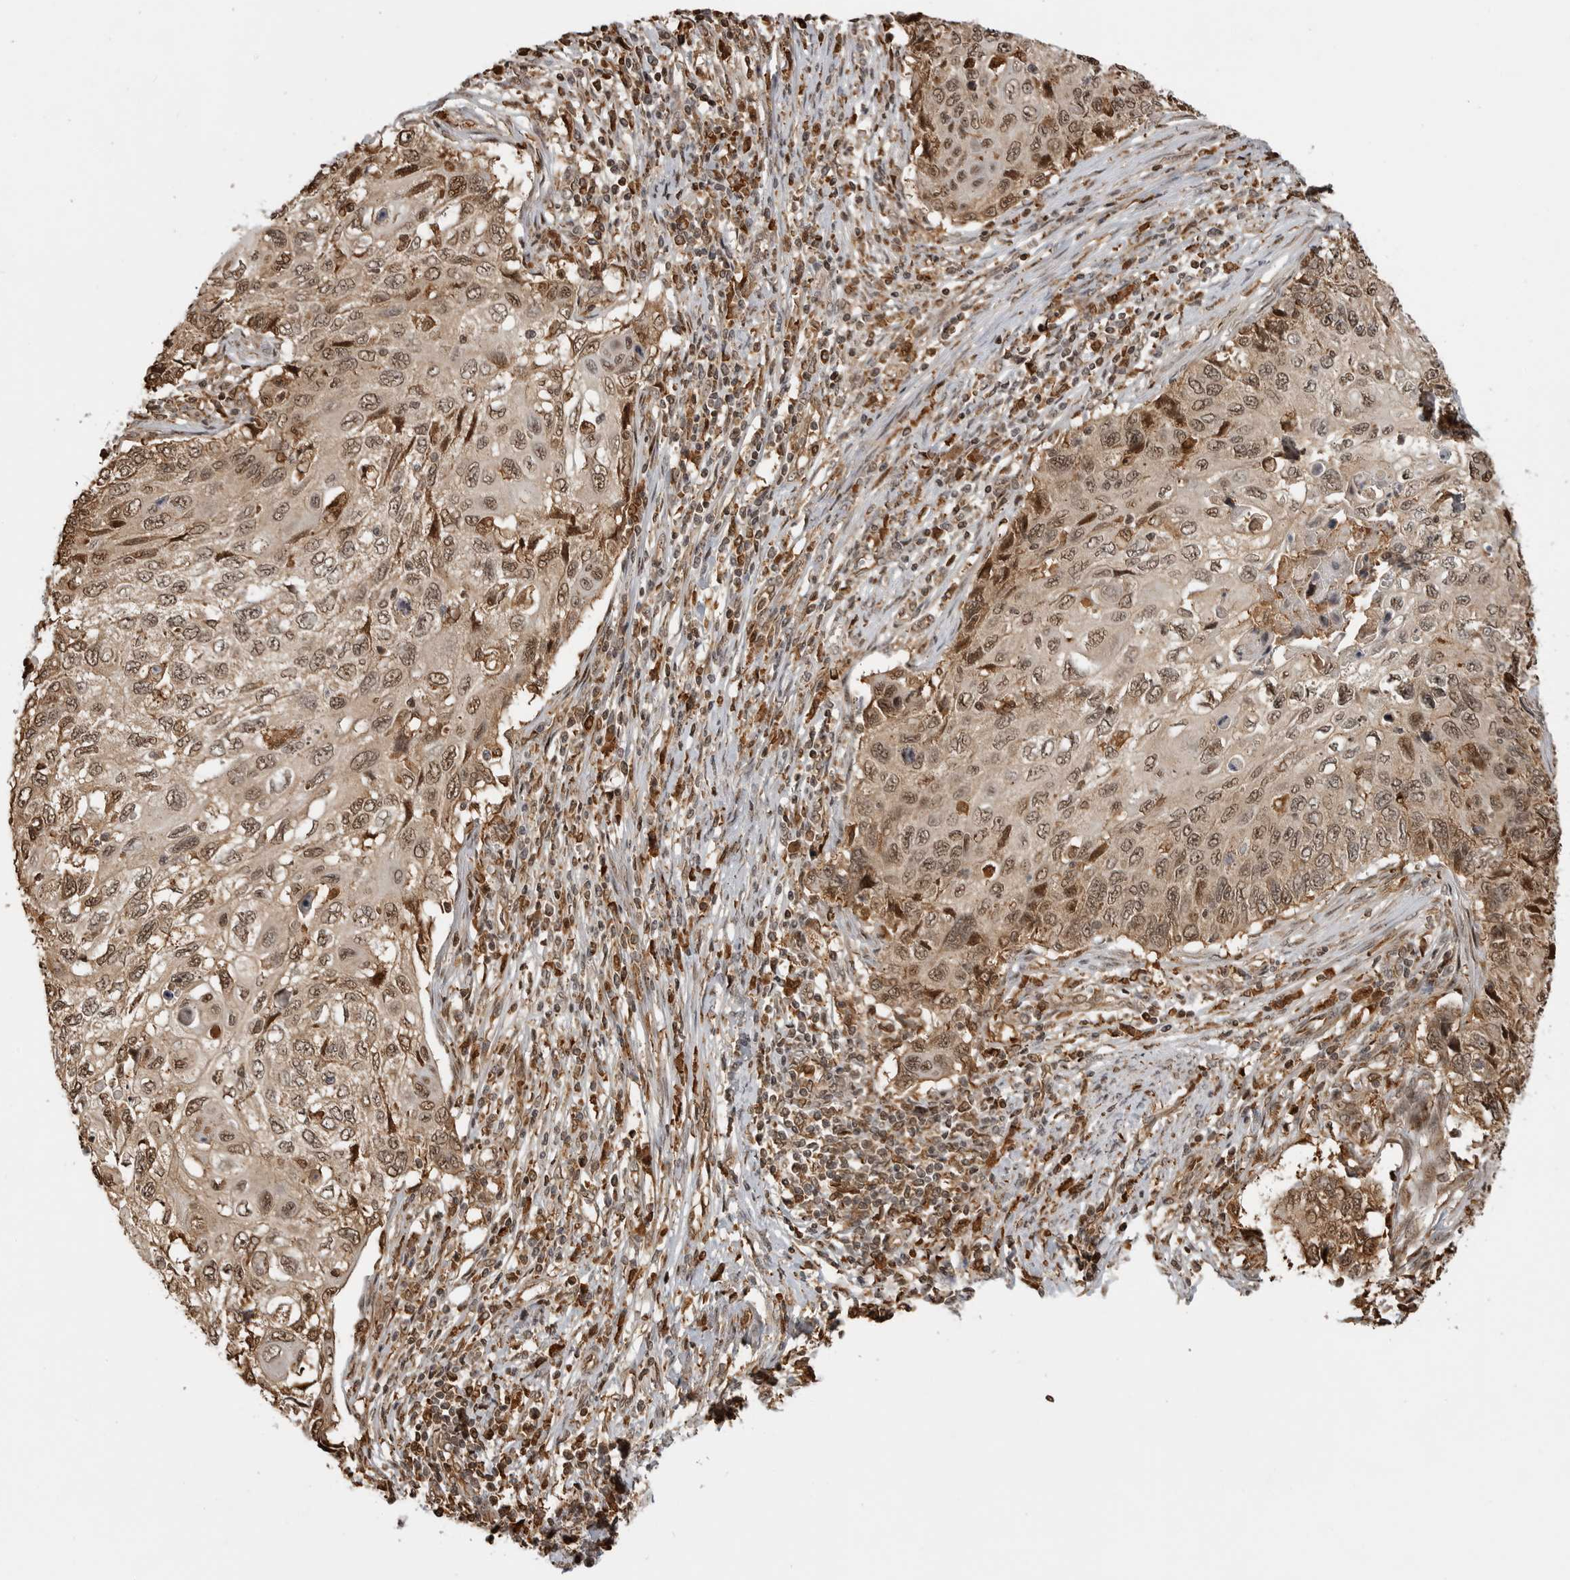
{"staining": {"intensity": "moderate", "quantity": ">75%", "location": "nuclear"}, "tissue": "cervical cancer", "cell_type": "Tumor cells", "image_type": "cancer", "snomed": [{"axis": "morphology", "description": "Squamous cell carcinoma, NOS"}, {"axis": "topography", "description": "Cervix"}], "caption": "Cervical squamous cell carcinoma was stained to show a protein in brown. There is medium levels of moderate nuclear staining in about >75% of tumor cells. (Stains: DAB (3,3'-diaminobenzidine) in brown, nuclei in blue, Microscopy: brightfield microscopy at high magnification).", "gene": "BMP2K", "patient": {"sex": "female", "age": 70}}